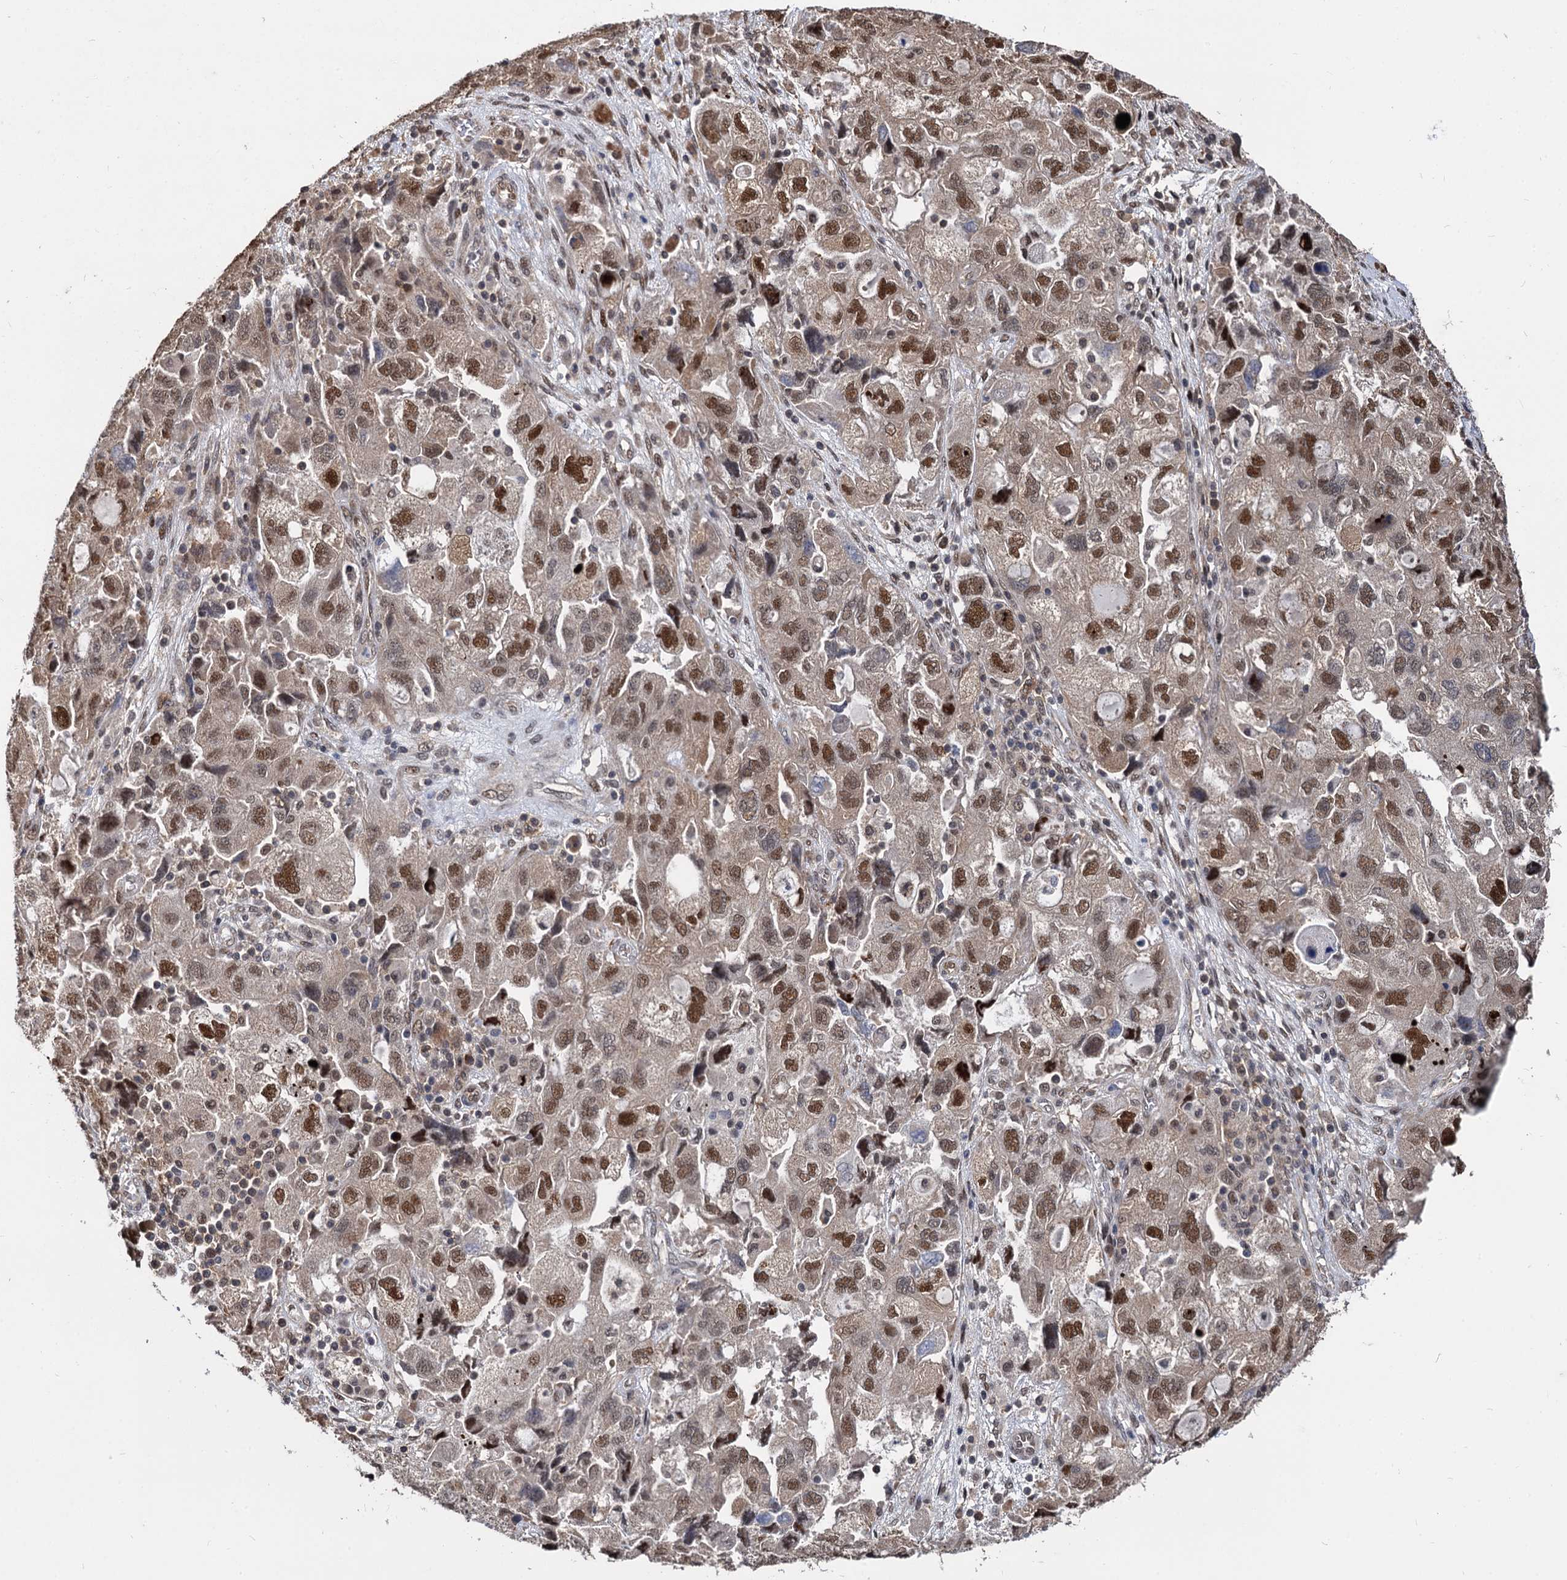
{"staining": {"intensity": "moderate", "quantity": ">75%", "location": "nuclear"}, "tissue": "ovarian cancer", "cell_type": "Tumor cells", "image_type": "cancer", "snomed": [{"axis": "morphology", "description": "Carcinoma, NOS"}, {"axis": "morphology", "description": "Cystadenocarcinoma, serous, NOS"}, {"axis": "topography", "description": "Ovary"}], "caption": "Approximately >75% of tumor cells in ovarian carcinoma display moderate nuclear protein expression as visualized by brown immunohistochemical staining.", "gene": "PSMD4", "patient": {"sex": "female", "age": 69}}